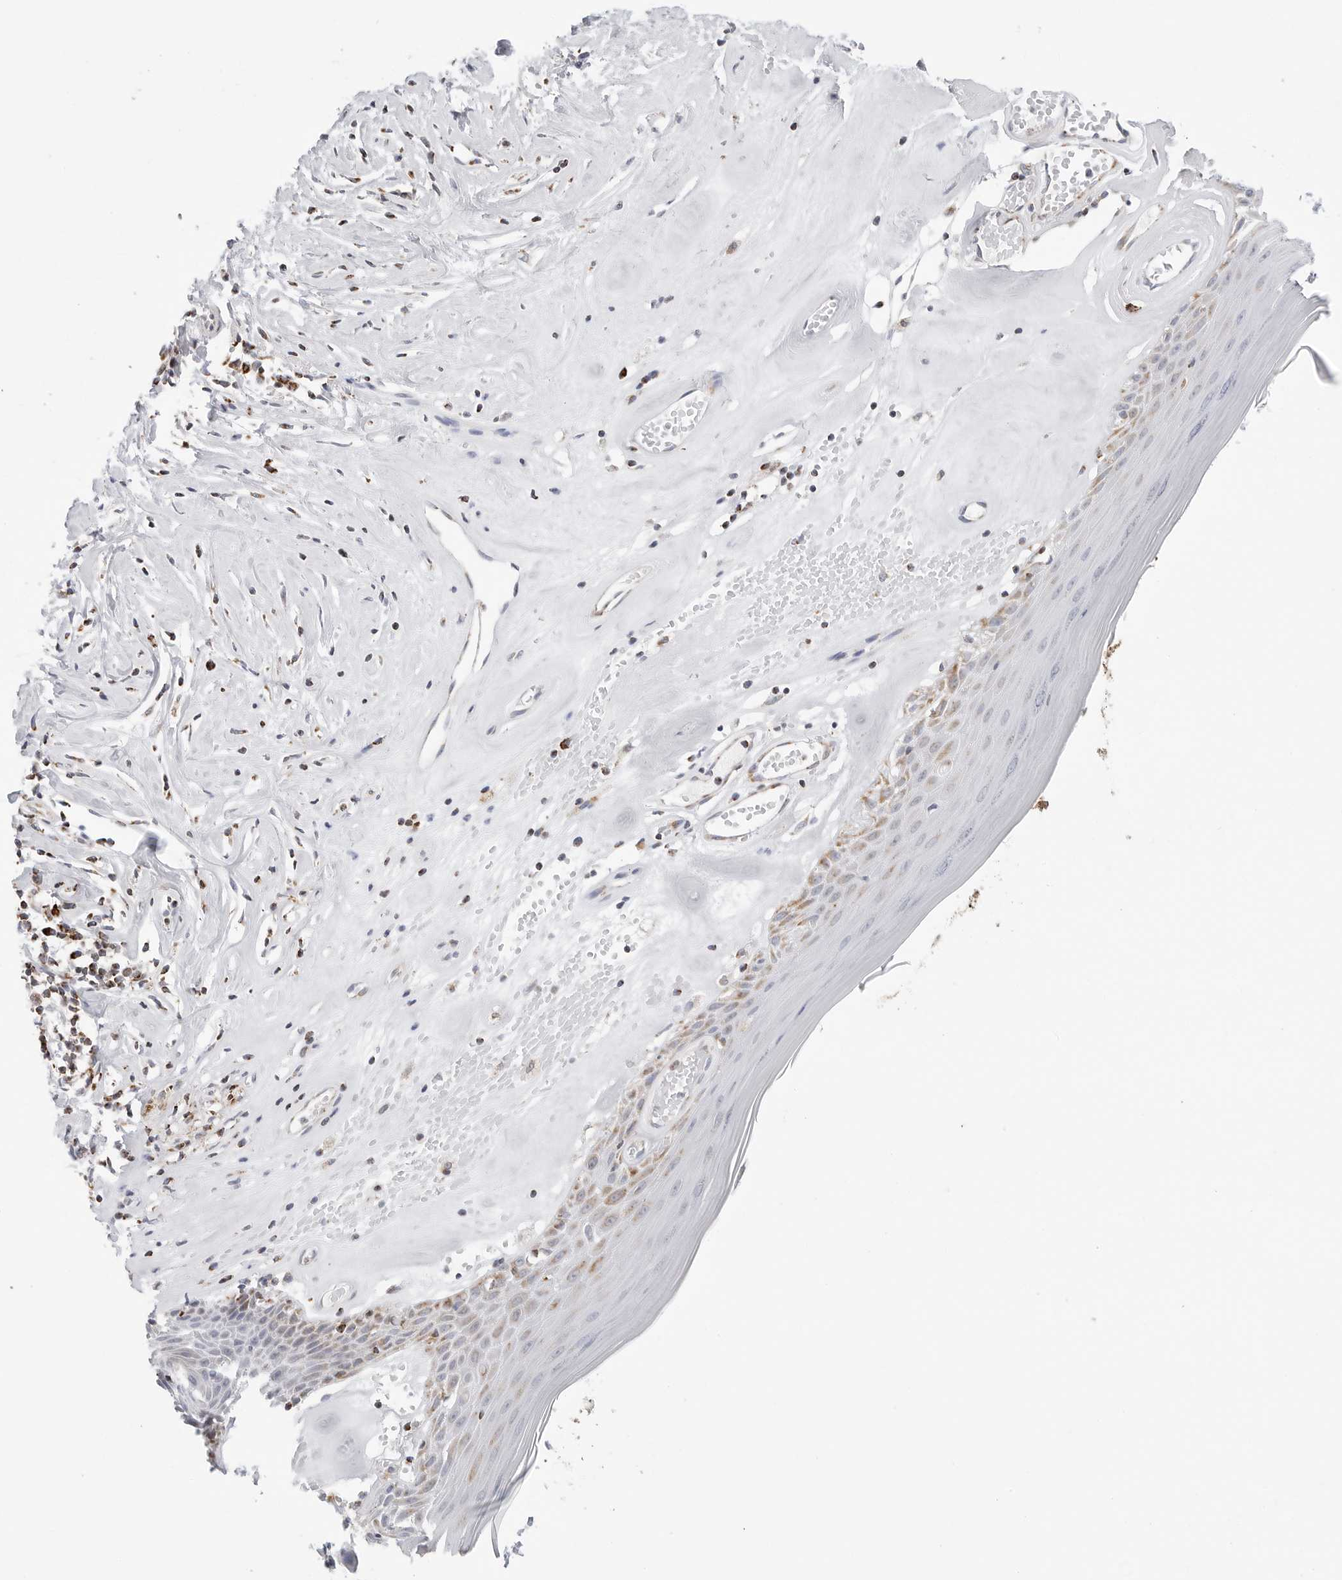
{"staining": {"intensity": "moderate", "quantity": "25%-75%", "location": "cytoplasmic/membranous"}, "tissue": "skin", "cell_type": "Epidermal cells", "image_type": "normal", "snomed": [{"axis": "morphology", "description": "Normal tissue, NOS"}, {"axis": "morphology", "description": "Inflammation, NOS"}, {"axis": "topography", "description": "Vulva"}], "caption": "Brown immunohistochemical staining in benign human skin demonstrates moderate cytoplasmic/membranous staining in approximately 25%-75% of epidermal cells.", "gene": "ATP5IF1", "patient": {"sex": "female", "age": 84}}